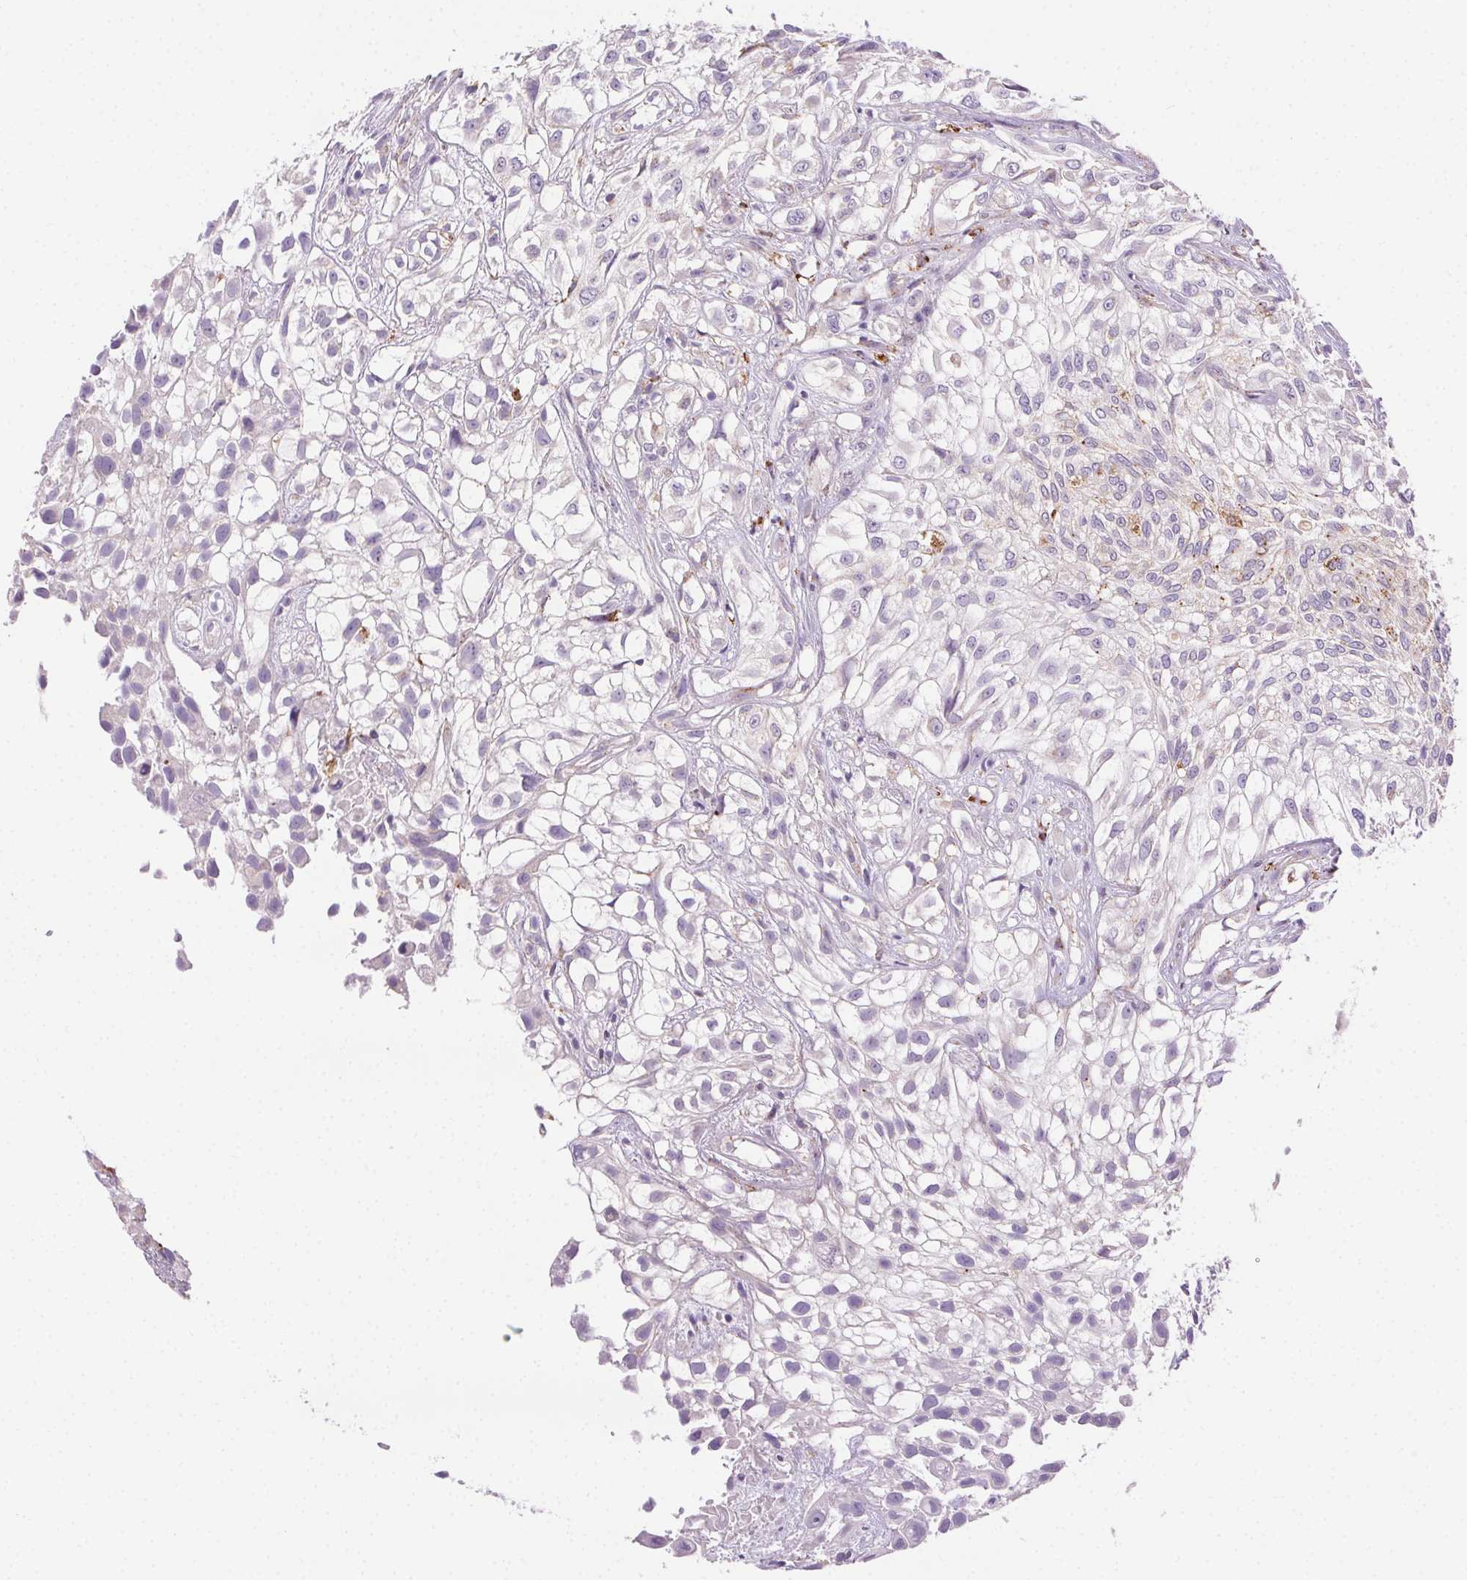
{"staining": {"intensity": "negative", "quantity": "none", "location": "none"}, "tissue": "urothelial cancer", "cell_type": "Tumor cells", "image_type": "cancer", "snomed": [{"axis": "morphology", "description": "Urothelial carcinoma, High grade"}, {"axis": "topography", "description": "Urinary bladder"}], "caption": "DAB immunohistochemical staining of urothelial cancer displays no significant positivity in tumor cells. (Brightfield microscopy of DAB immunohistochemistry (IHC) at high magnification).", "gene": "SCPEP1", "patient": {"sex": "male", "age": 56}}